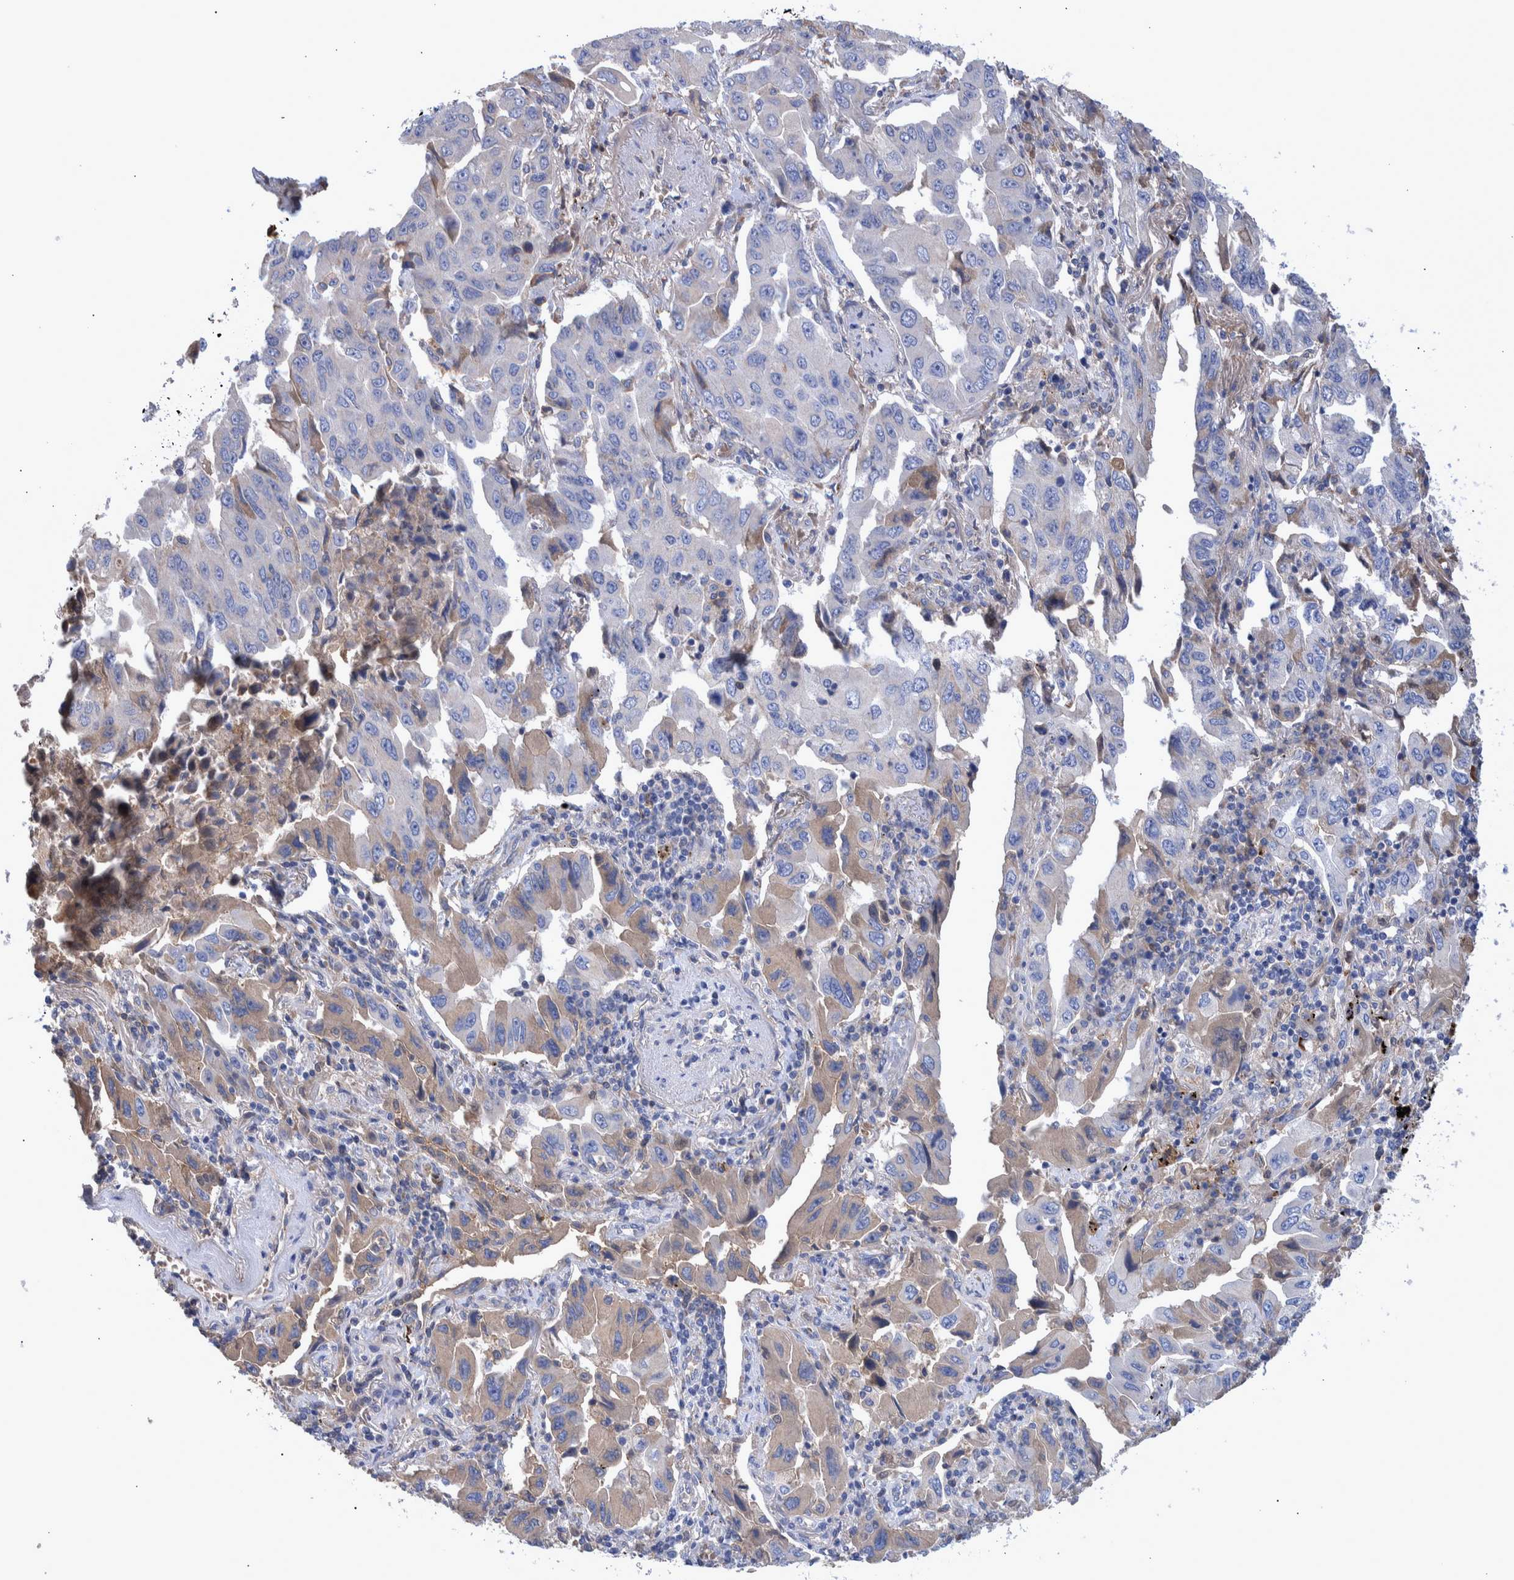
{"staining": {"intensity": "weak", "quantity": "<25%", "location": "cytoplasmic/membranous"}, "tissue": "lung cancer", "cell_type": "Tumor cells", "image_type": "cancer", "snomed": [{"axis": "morphology", "description": "Adenocarcinoma, NOS"}, {"axis": "topography", "description": "Lung"}], "caption": "The micrograph demonstrates no significant staining in tumor cells of lung cancer.", "gene": "DLL4", "patient": {"sex": "female", "age": 65}}